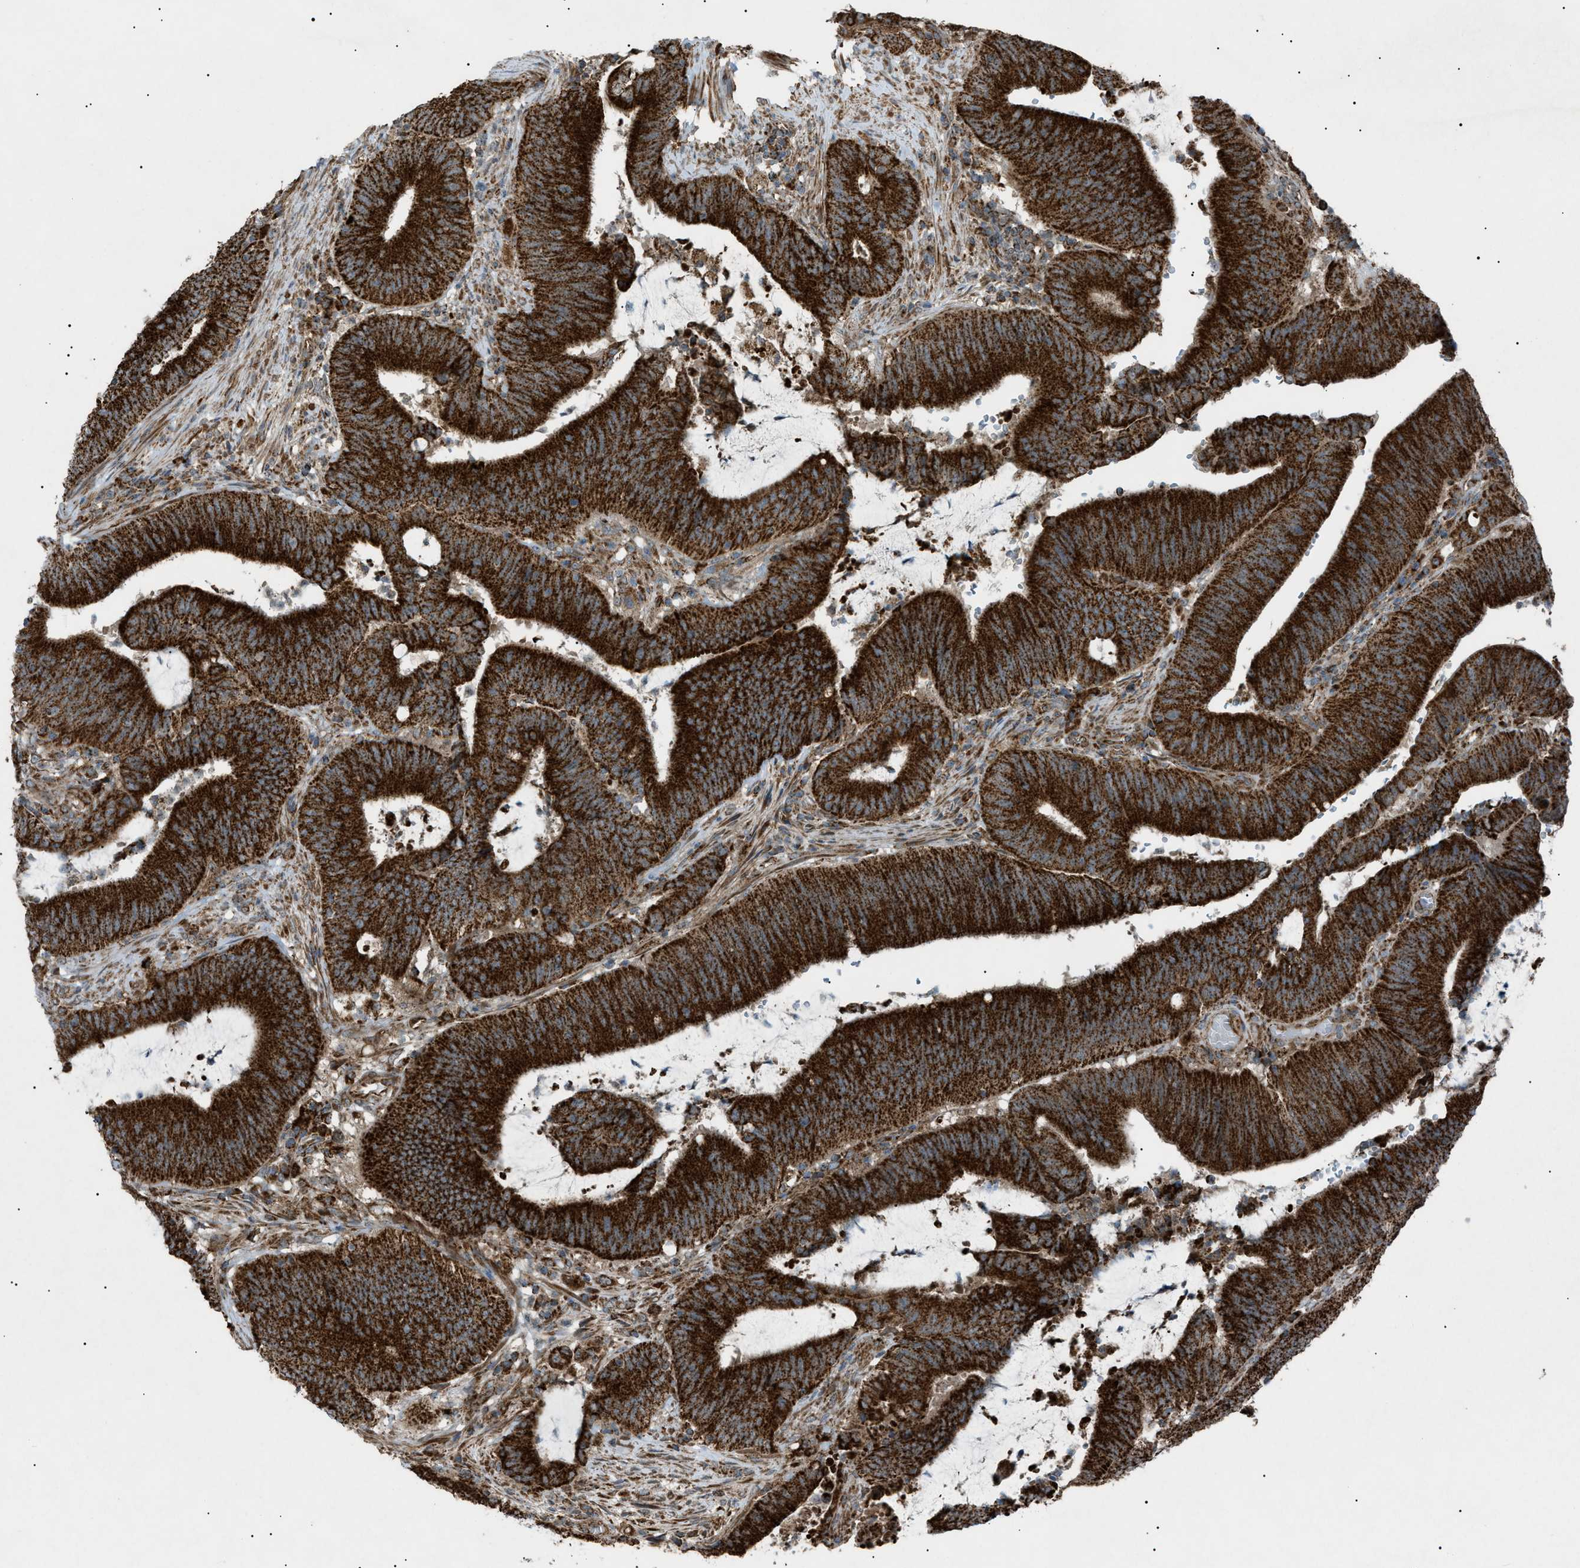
{"staining": {"intensity": "strong", "quantity": ">75%", "location": "cytoplasmic/membranous"}, "tissue": "colorectal cancer", "cell_type": "Tumor cells", "image_type": "cancer", "snomed": [{"axis": "morphology", "description": "Normal tissue, NOS"}, {"axis": "morphology", "description": "Adenocarcinoma, NOS"}, {"axis": "topography", "description": "Rectum"}], "caption": "Human adenocarcinoma (colorectal) stained with a protein marker demonstrates strong staining in tumor cells.", "gene": "C1GALT1C1", "patient": {"sex": "female", "age": 66}}